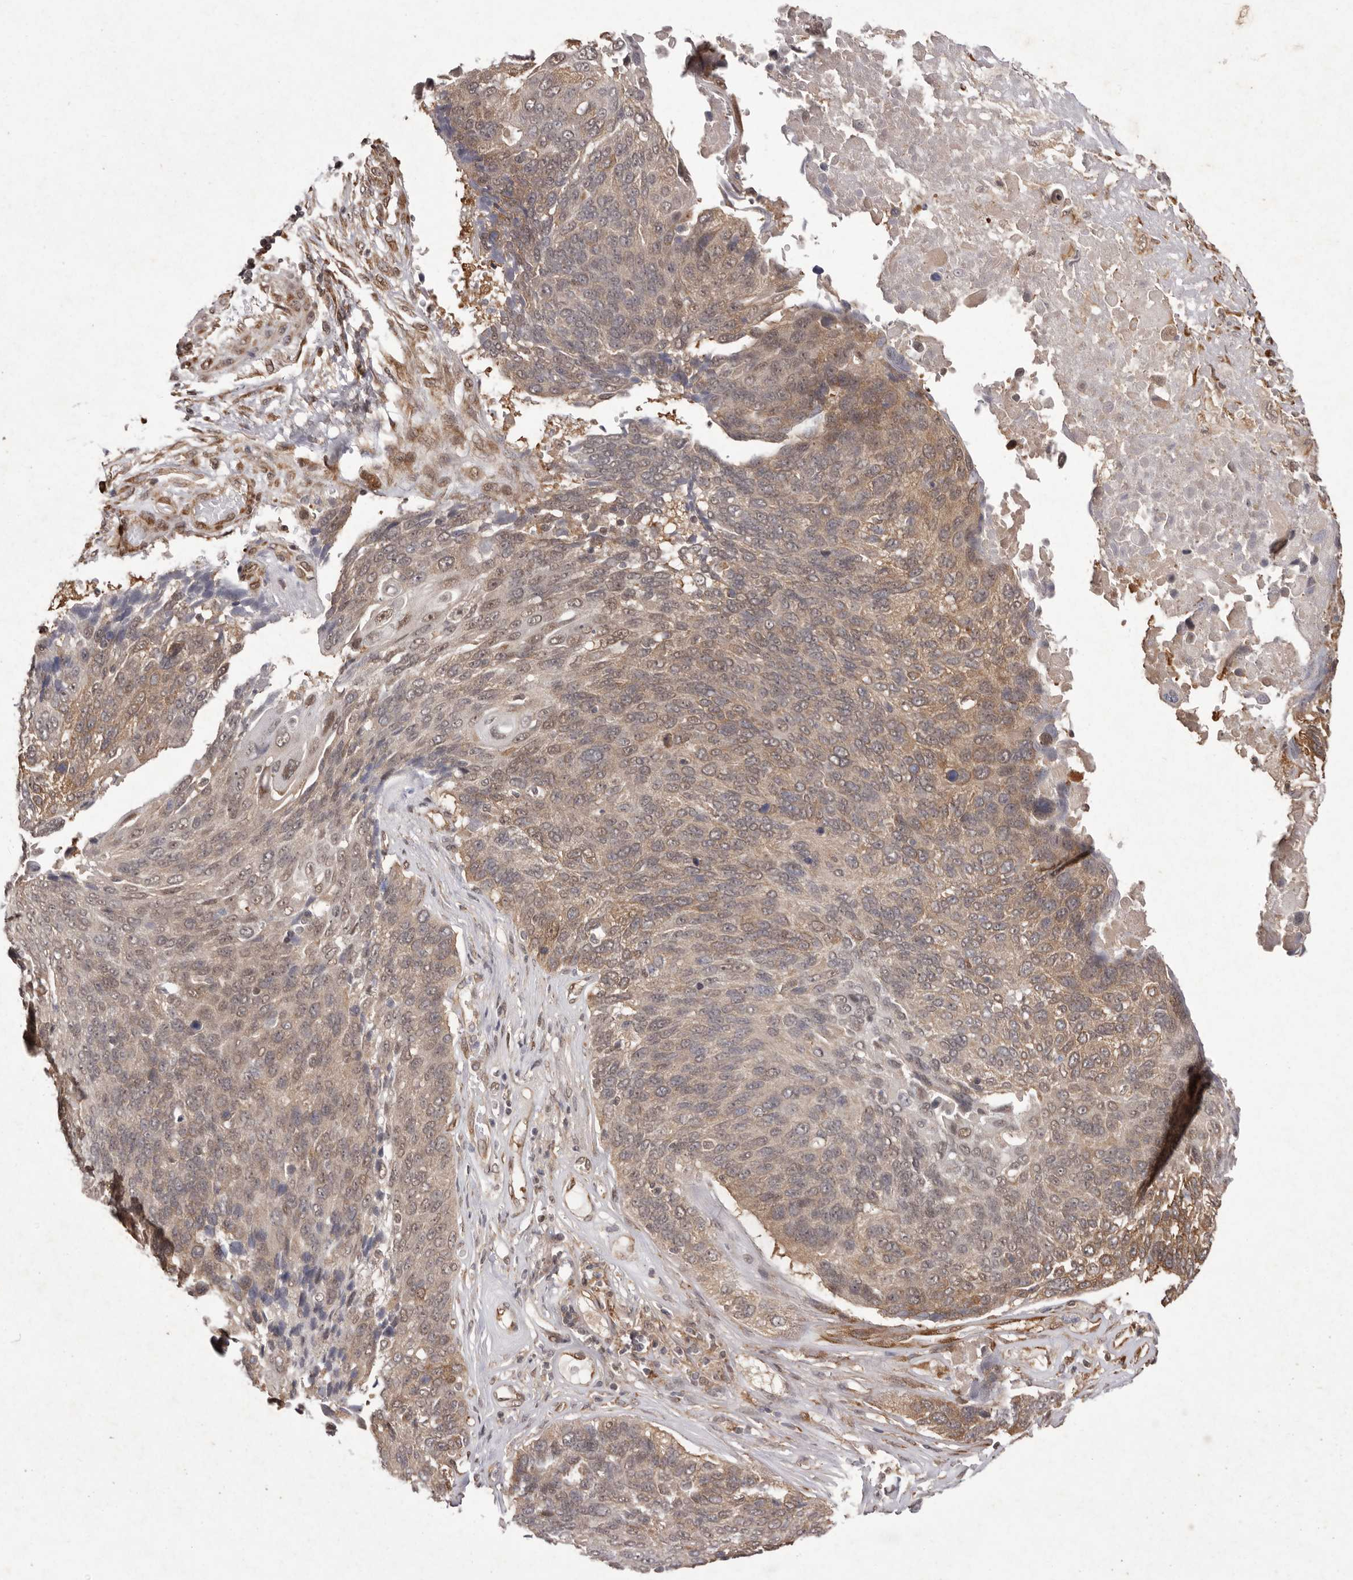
{"staining": {"intensity": "moderate", "quantity": ">75%", "location": "cytoplasmic/membranous,nuclear"}, "tissue": "lung cancer", "cell_type": "Tumor cells", "image_type": "cancer", "snomed": [{"axis": "morphology", "description": "Squamous cell carcinoma, NOS"}, {"axis": "topography", "description": "Lung"}], "caption": "Squamous cell carcinoma (lung) was stained to show a protein in brown. There is medium levels of moderate cytoplasmic/membranous and nuclear positivity in about >75% of tumor cells.", "gene": "LRGUK", "patient": {"sex": "male", "age": 66}}